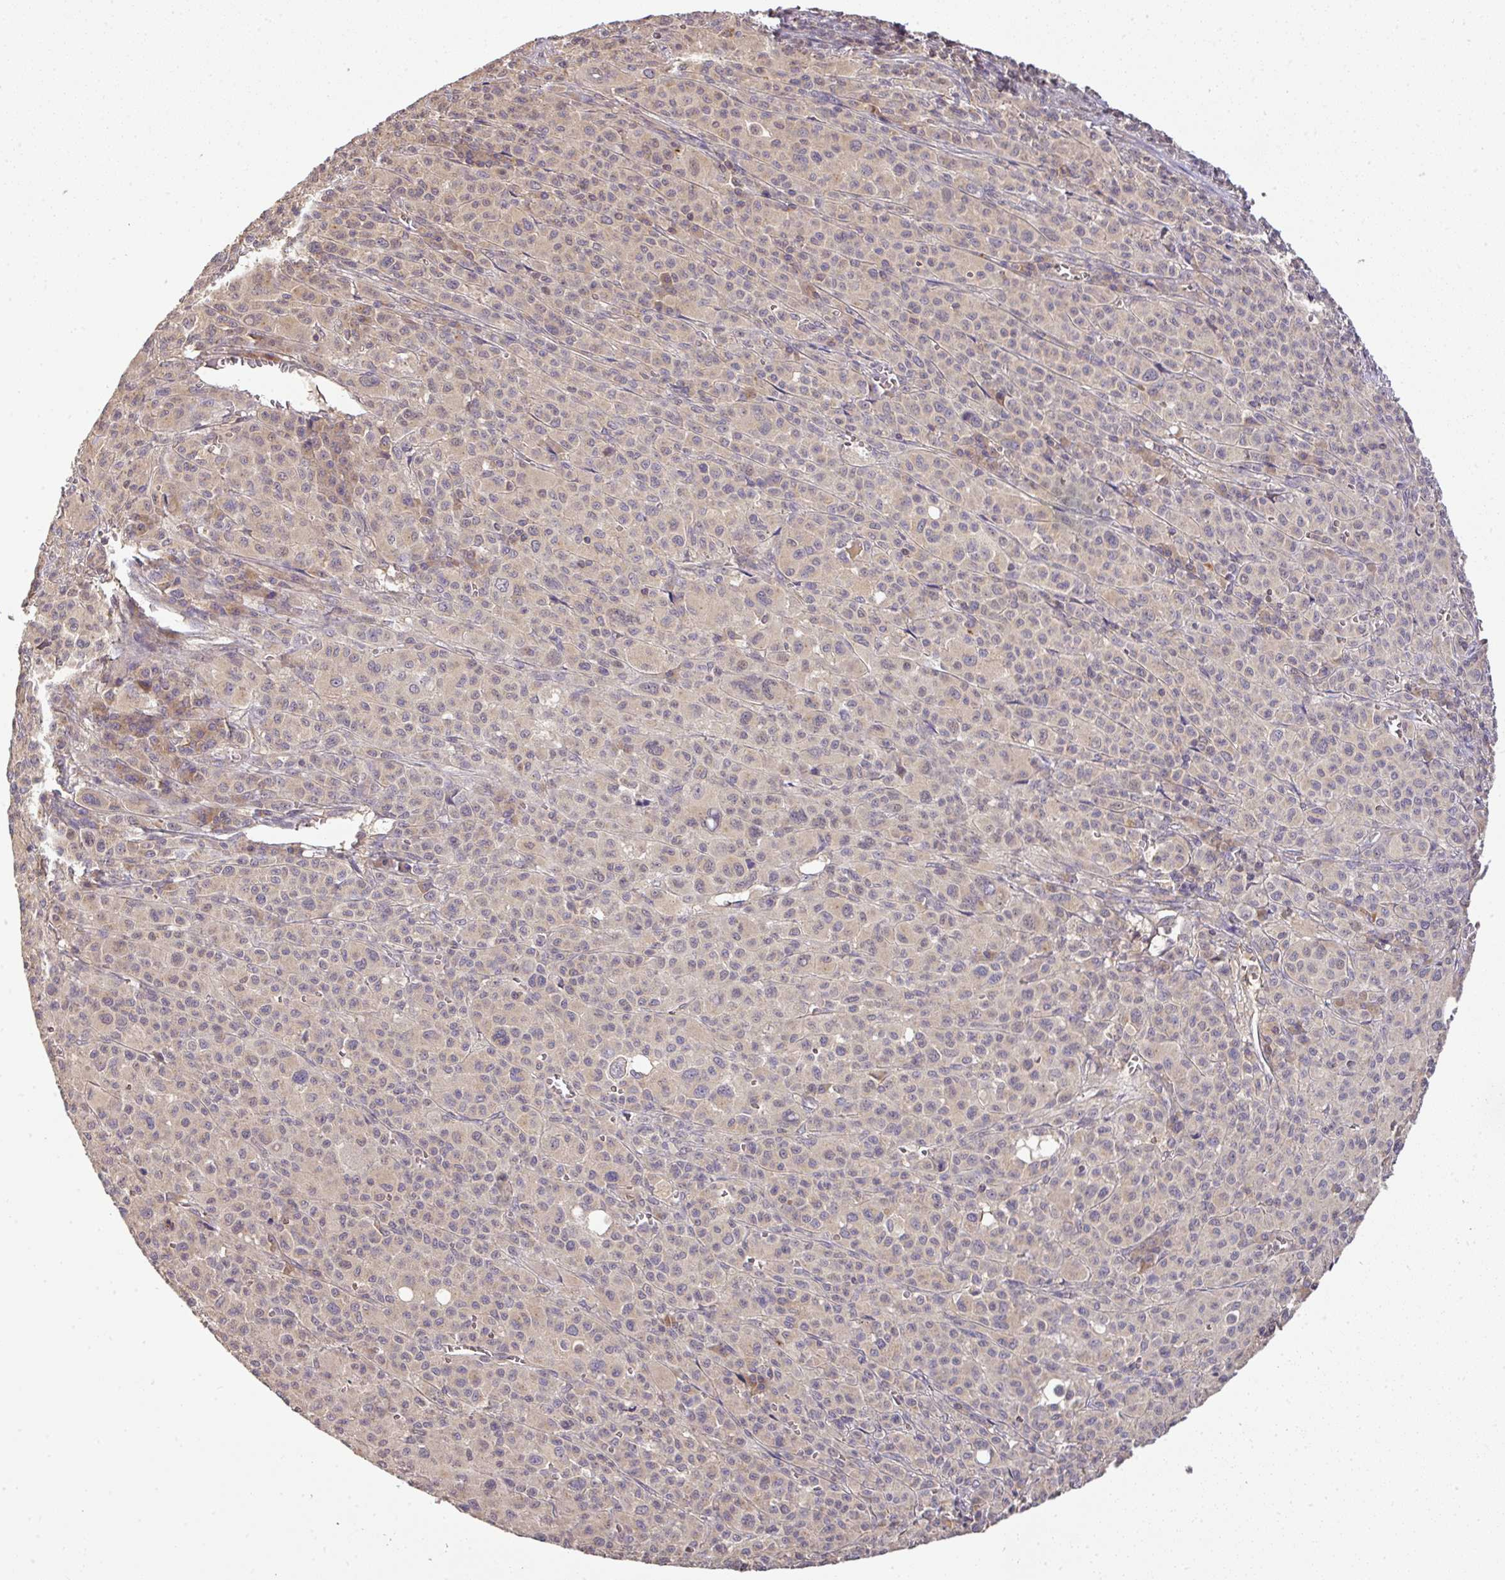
{"staining": {"intensity": "weak", "quantity": "<25%", "location": "cytoplasmic/membranous"}, "tissue": "melanoma", "cell_type": "Tumor cells", "image_type": "cancer", "snomed": [{"axis": "morphology", "description": "Malignant melanoma, Metastatic site"}, {"axis": "topography", "description": "Skin"}], "caption": "This photomicrograph is of melanoma stained with immunohistochemistry (IHC) to label a protein in brown with the nuclei are counter-stained blue. There is no expression in tumor cells.", "gene": "TCL1B", "patient": {"sex": "female", "age": 74}}